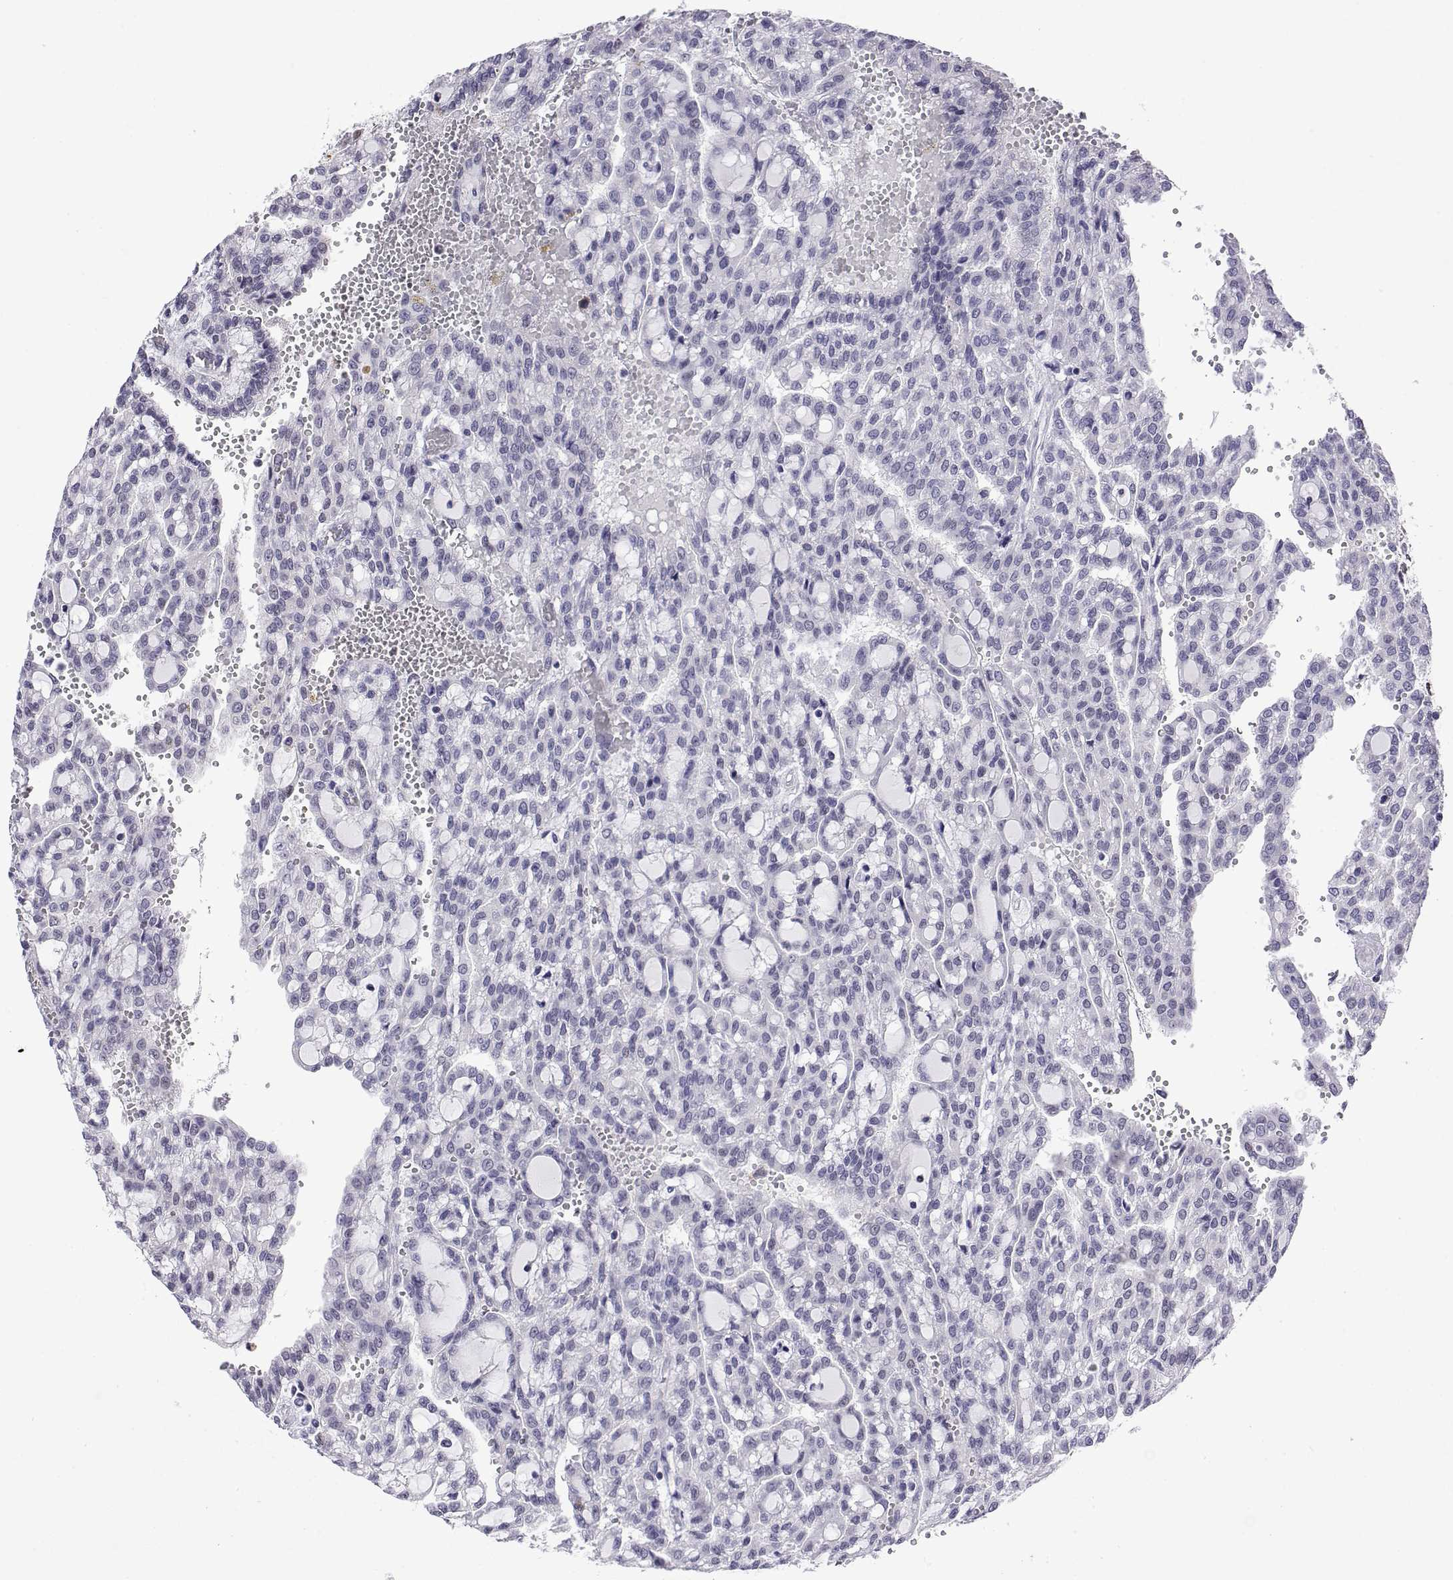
{"staining": {"intensity": "negative", "quantity": "none", "location": "none"}, "tissue": "renal cancer", "cell_type": "Tumor cells", "image_type": "cancer", "snomed": [{"axis": "morphology", "description": "Adenocarcinoma, NOS"}, {"axis": "topography", "description": "Kidney"}], "caption": "A histopathology image of adenocarcinoma (renal) stained for a protein demonstrates no brown staining in tumor cells.", "gene": "POLDIP3", "patient": {"sex": "male", "age": 63}}